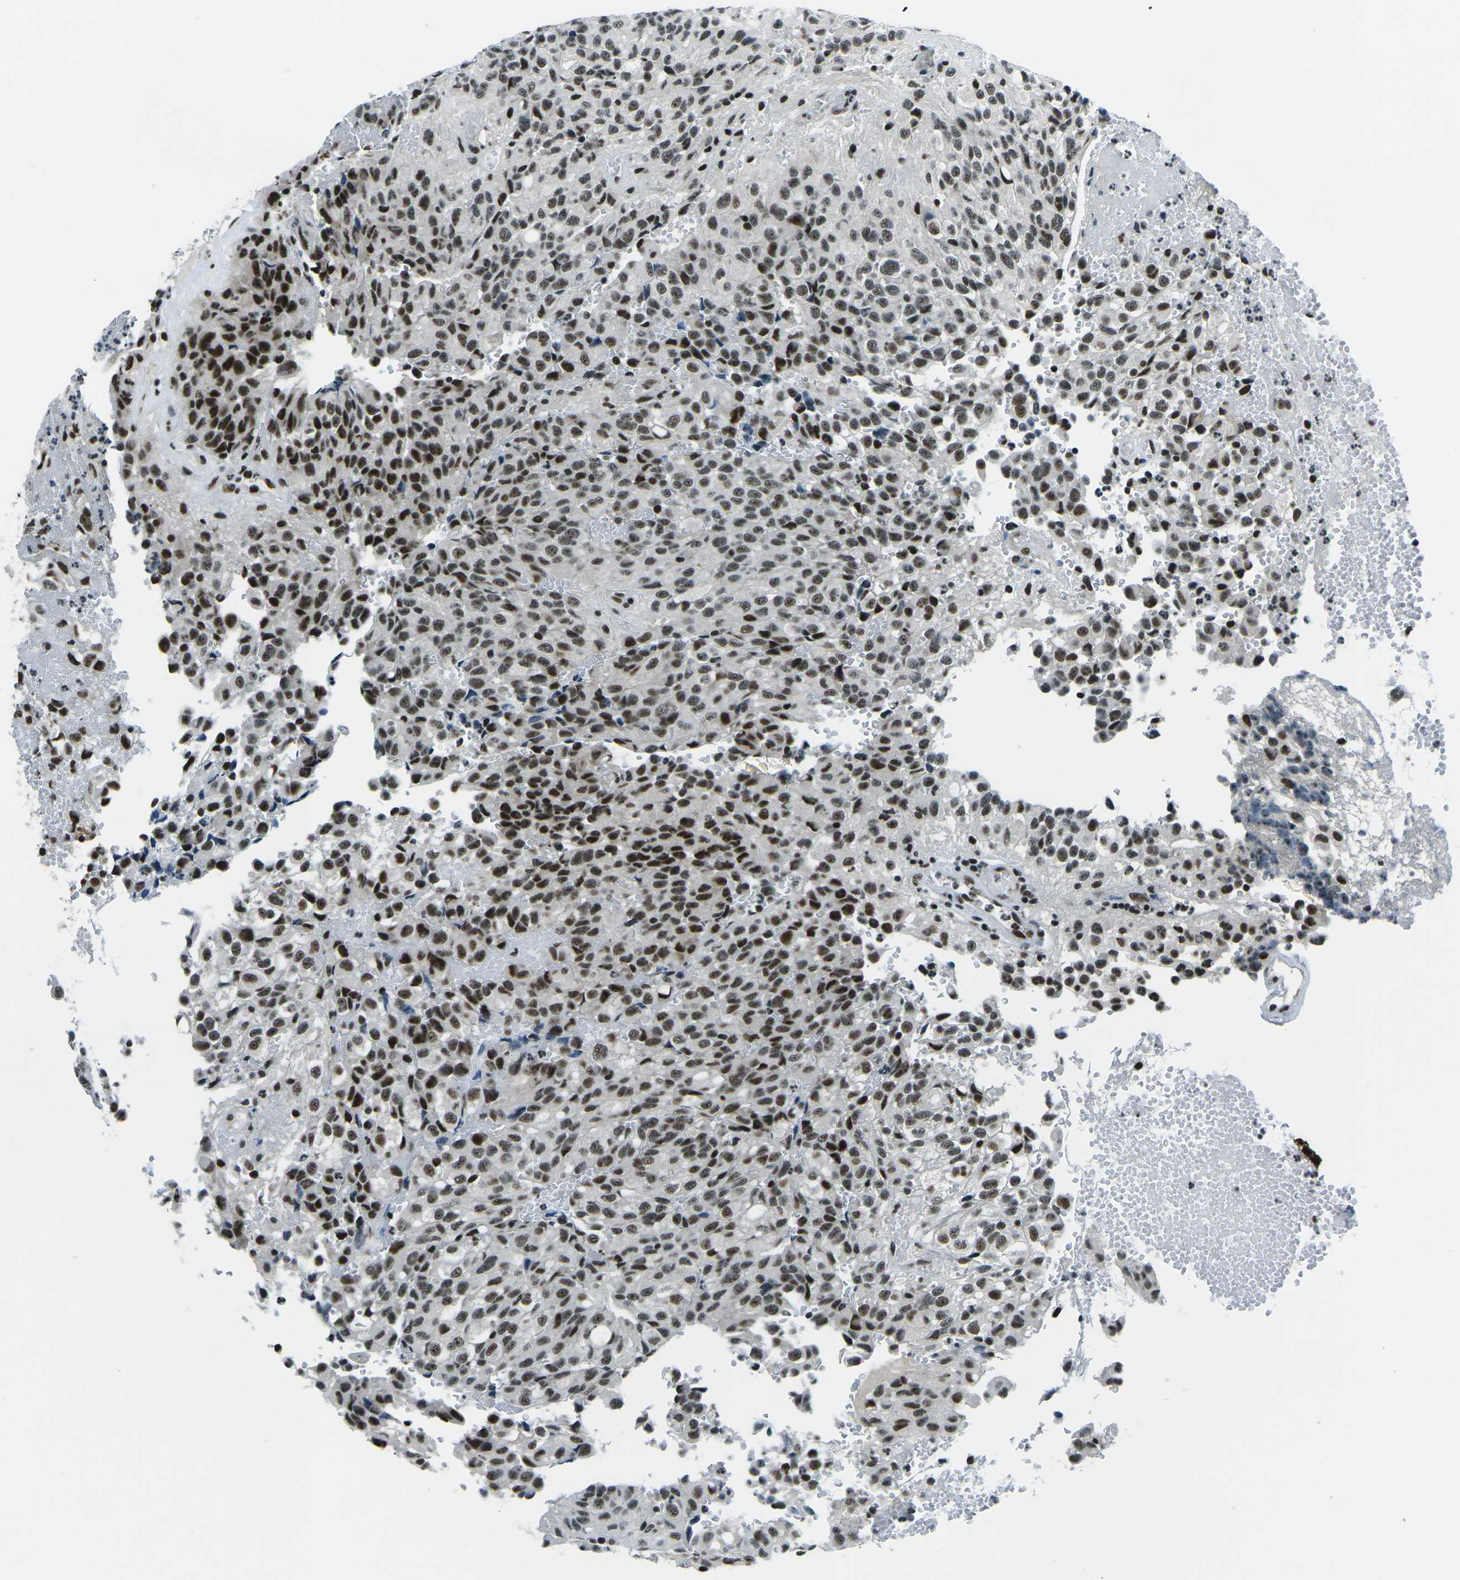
{"staining": {"intensity": "strong", "quantity": ">75%", "location": "nuclear"}, "tissue": "glioma", "cell_type": "Tumor cells", "image_type": "cancer", "snomed": [{"axis": "morphology", "description": "Glioma, malignant, High grade"}, {"axis": "topography", "description": "Brain"}], "caption": "A high amount of strong nuclear positivity is seen in approximately >75% of tumor cells in malignant high-grade glioma tissue.", "gene": "RBL2", "patient": {"sex": "male", "age": 32}}